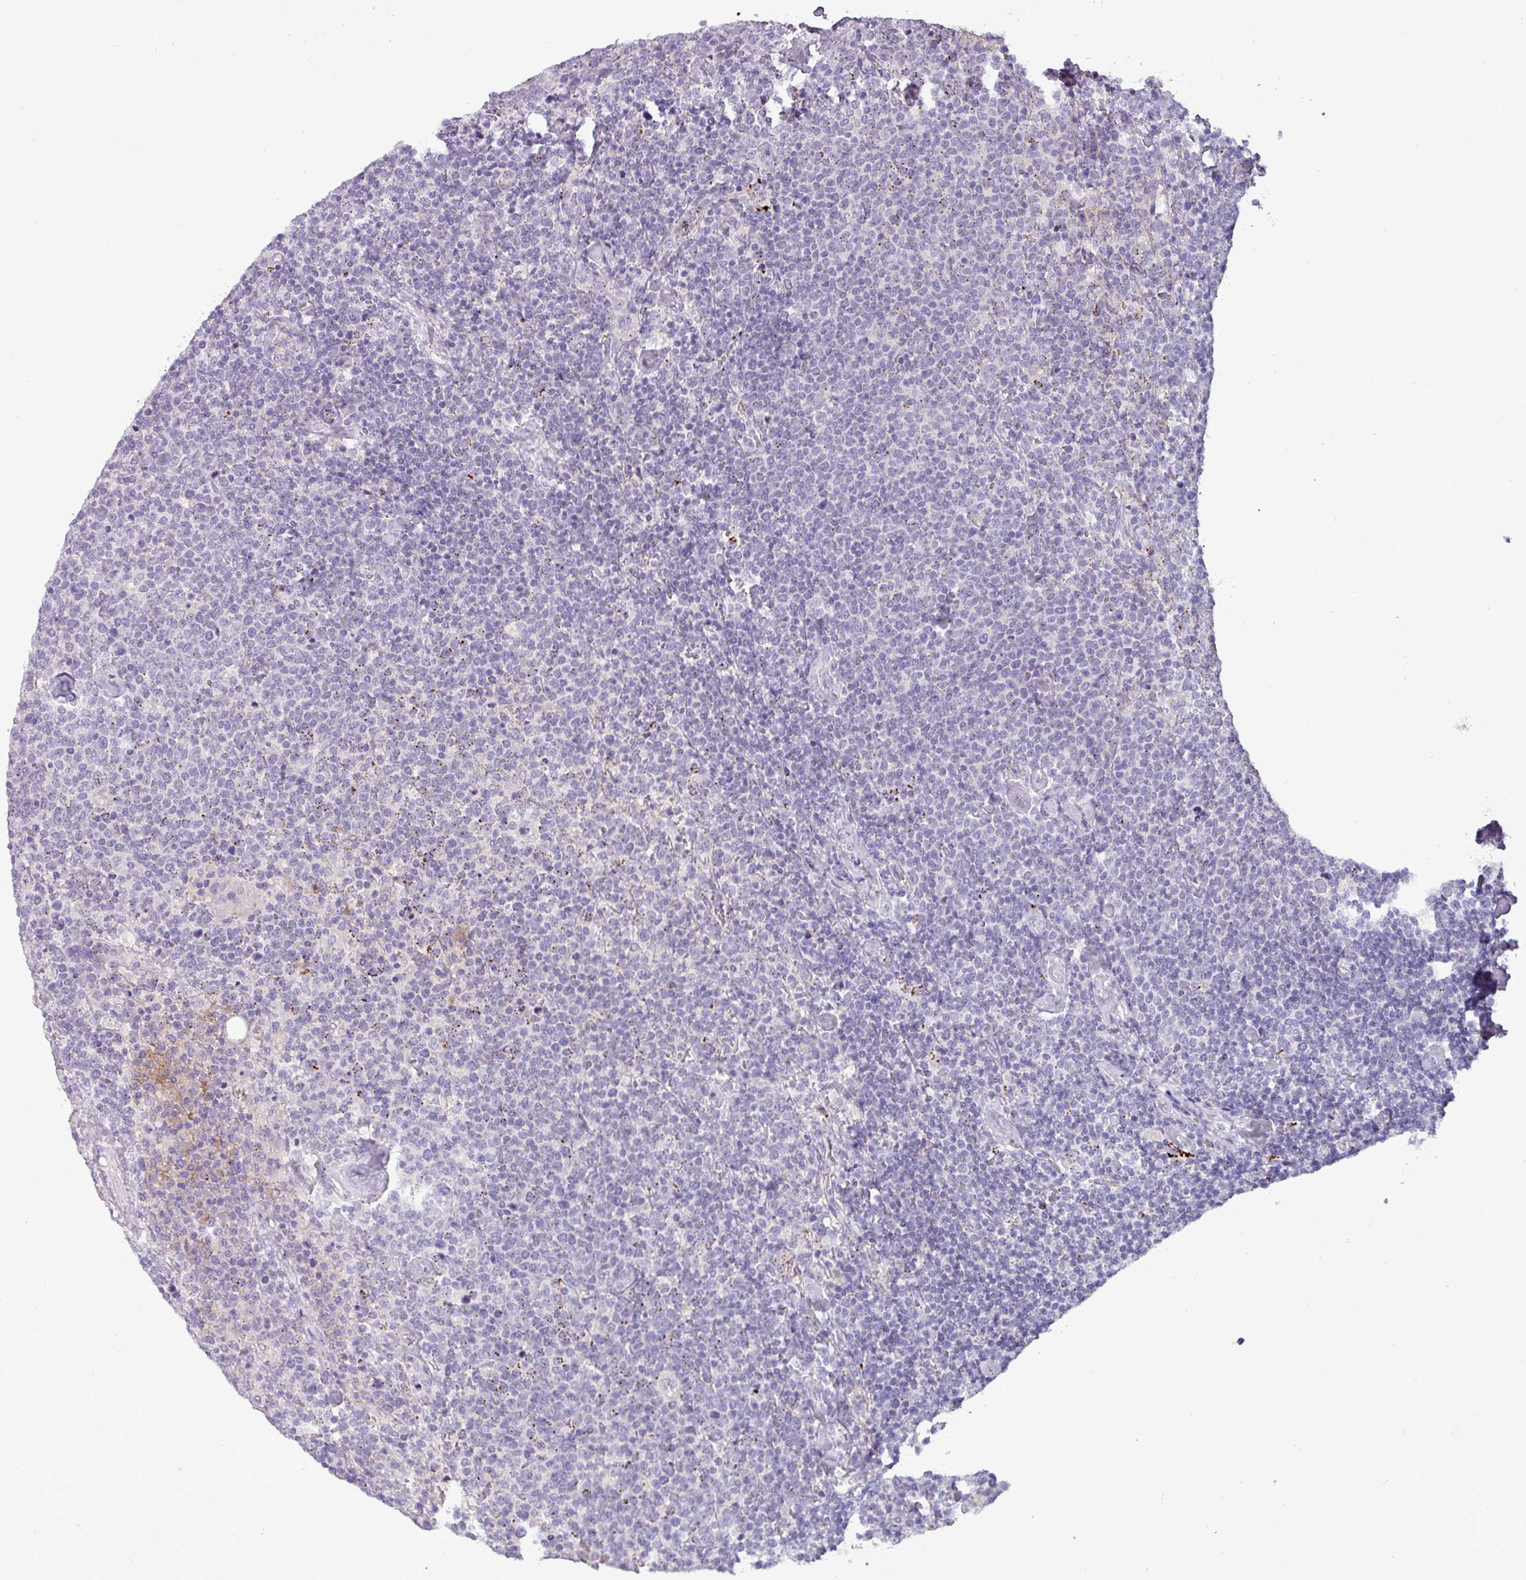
{"staining": {"intensity": "weak", "quantity": "<25%", "location": "cytoplasmic/membranous"}, "tissue": "lymphoma", "cell_type": "Tumor cells", "image_type": "cancer", "snomed": [{"axis": "morphology", "description": "Malignant lymphoma, non-Hodgkin's type, High grade"}, {"axis": "topography", "description": "Lymph node"}], "caption": "IHC histopathology image of neoplastic tissue: human high-grade malignant lymphoma, non-Hodgkin's type stained with DAB (3,3'-diaminobenzidine) shows no significant protein positivity in tumor cells.", "gene": "PLIN2", "patient": {"sex": "male", "age": 61}}